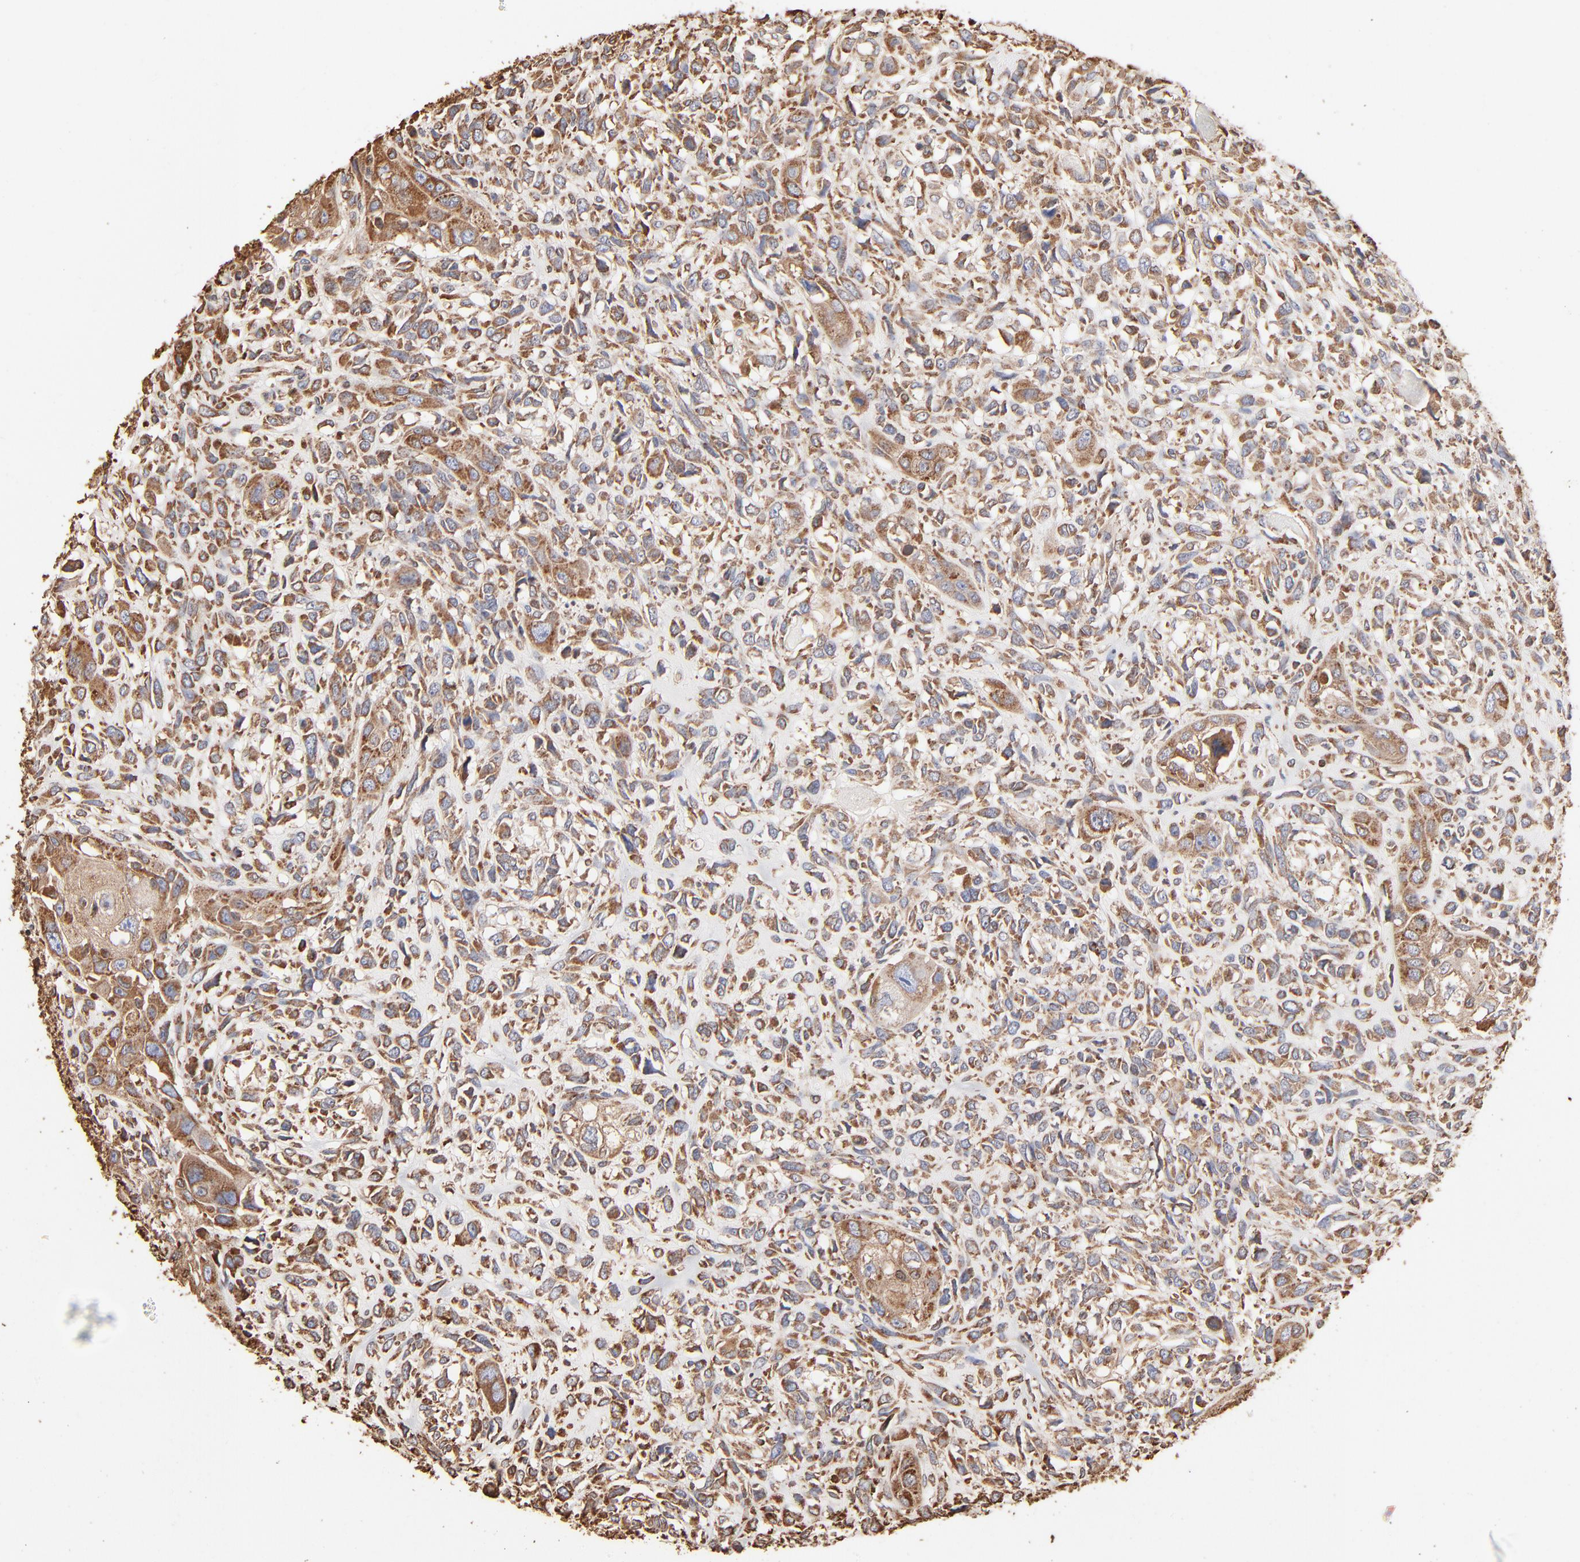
{"staining": {"intensity": "moderate", "quantity": "25%-75%", "location": "cytoplasmic/membranous"}, "tissue": "head and neck cancer", "cell_type": "Tumor cells", "image_type": "cancer", "snomed": [{"axis": "morphology", "description": "Neoplasm, malignant, NOS"}, {"axis": "topography", "description": "Salivary gland"}, {"axis": "topography", "description": "Head-Neck"}], "caption": "Head and neck cancer (neoplasm (malignant)) was stained to show a protein in brown. There is medium levels of moderate cytoplasmic/membranous staining in approximately 25%-75% of tumor cells.", "gene": "PDIA3", "patient": {"sex": "male", "age": 43}}